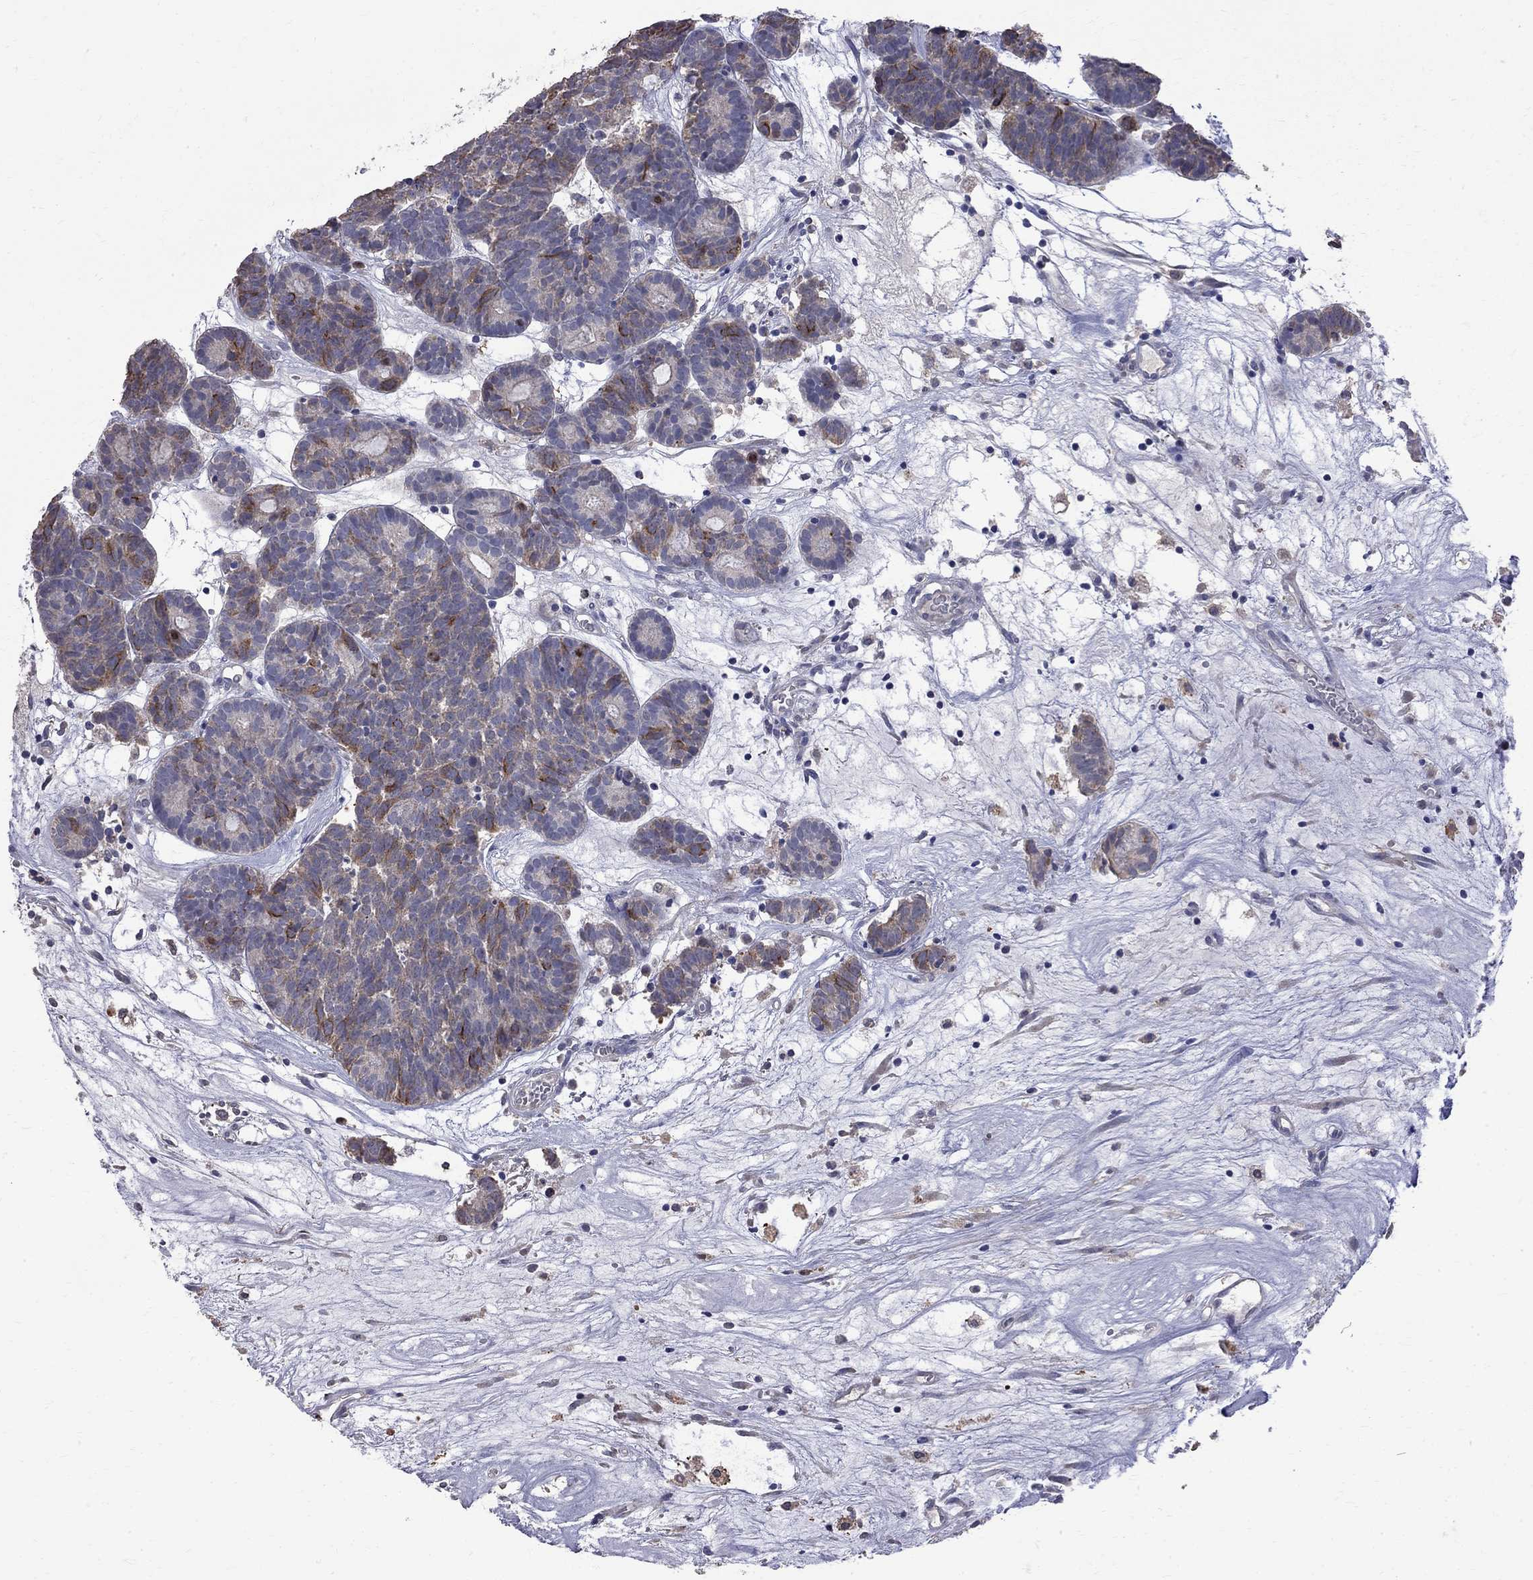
{"staining": {"intensity": "moderate", "quantity": "<25%", "location": "cytoplasmic/membranous"}, "tissue": "head and neck cancer", "cell_type": "Tumor cells", "image_type": "cancer", "snomed": [{"axis": "morphology", "description": "Adenocarcinoma, NOS"}, {"axis": "topography", "description": "Head-Neck"}], "caption": "Tumor cells display moderate cytoplasmic/membranous expression in about <25% of cells in head and neck cancer.", "gene": "CKAP2", "patient": {"sex": "female", "age": 81}}